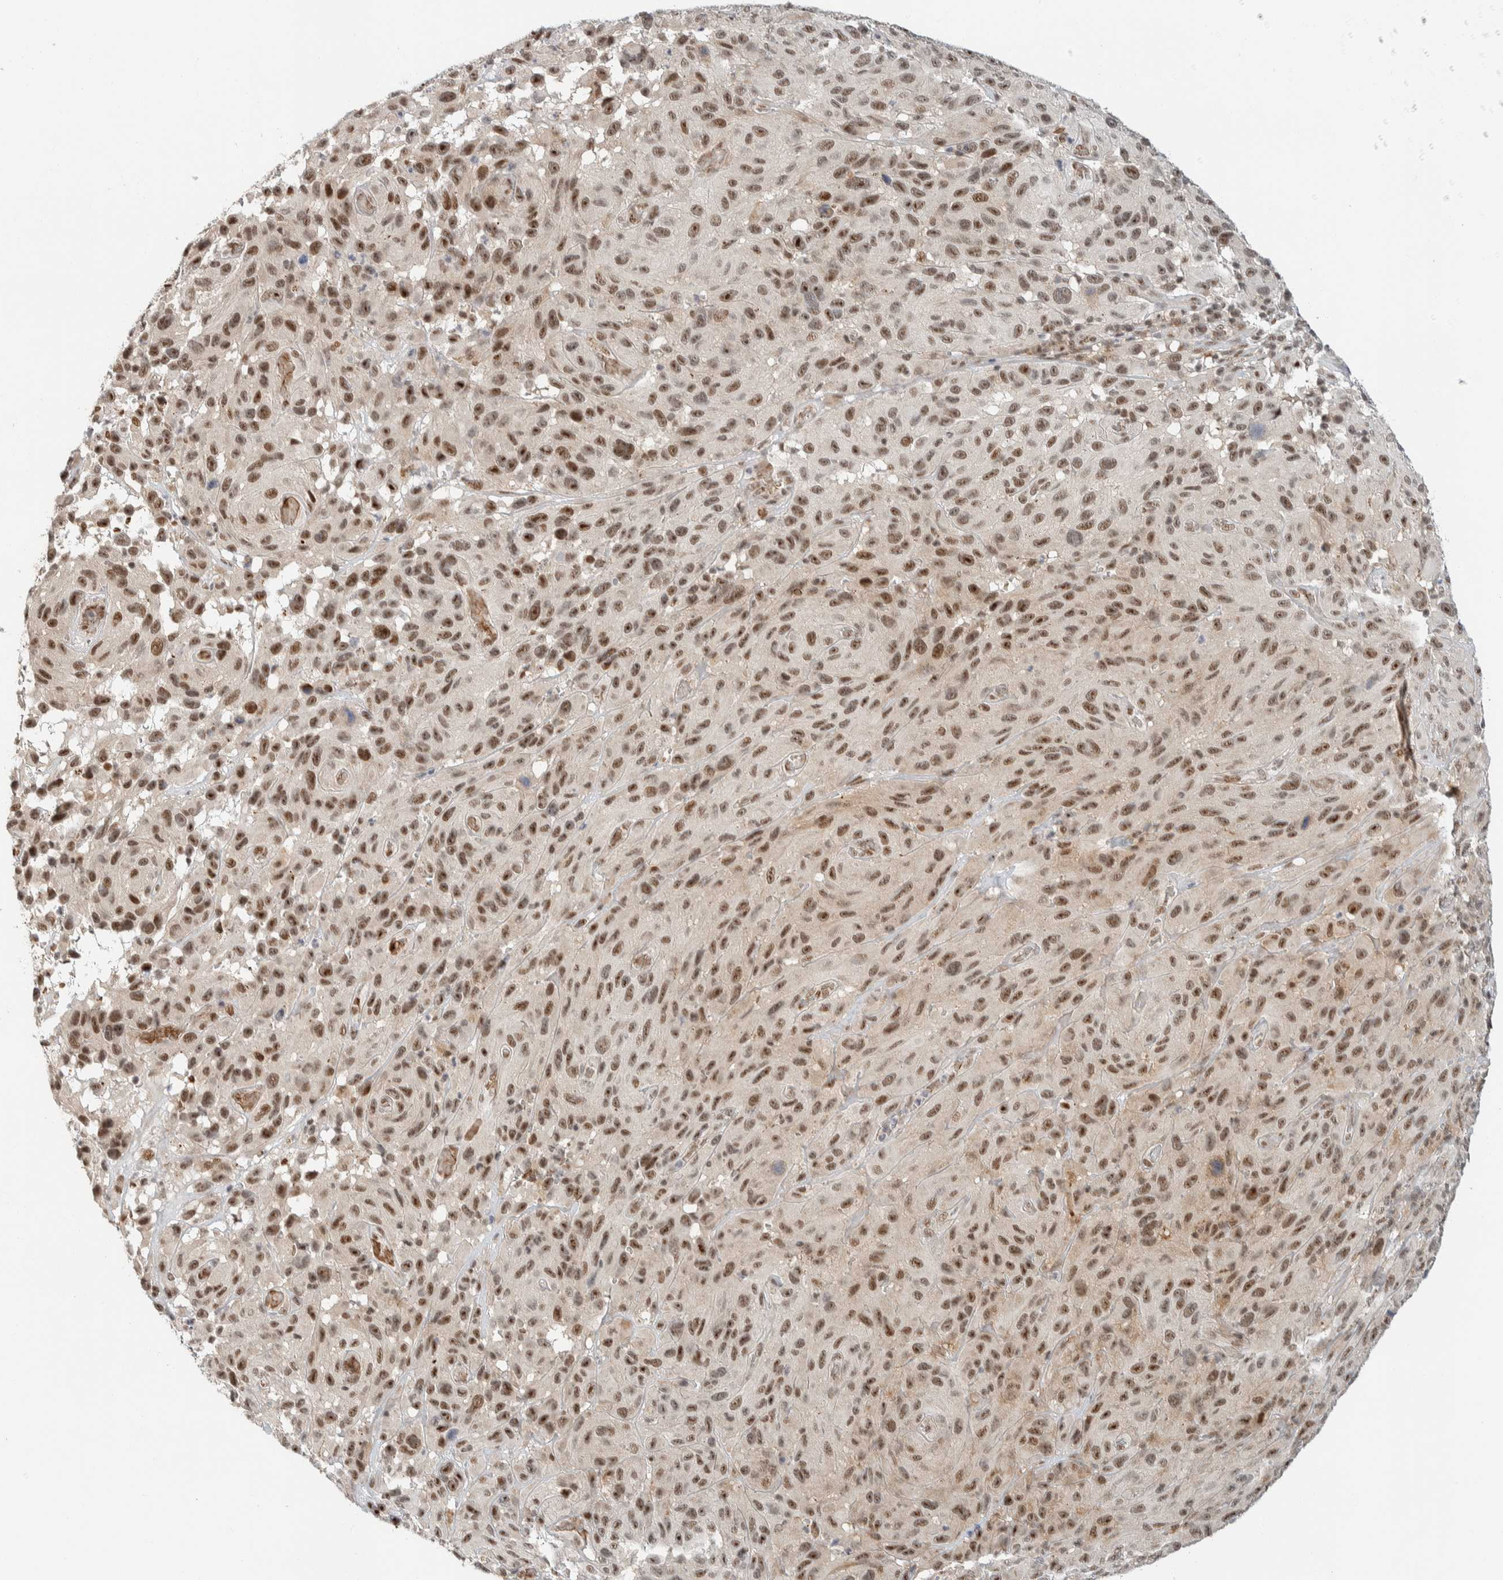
{"staining": {"intensity": "moderate", "quantity": ">75%", "location": "nuclear"}, "tissue": "melanoma", "cell_type": "Tumor cells", "image_type": "cancer", "snomed": [{"axis": "morphology", "description": "Malignant melanoma, NOS"}, {"axis": "topography", "description": "Skin"}], "caption": "Immunohistochemistry micrograph of melanoma stained for a protein (brown), which exhibits medium levels of moderate nuclear positivity in about >75% of tumor cells.", "gene": "ZBTB2", "patient": {"sex": "male", "age": 66}}